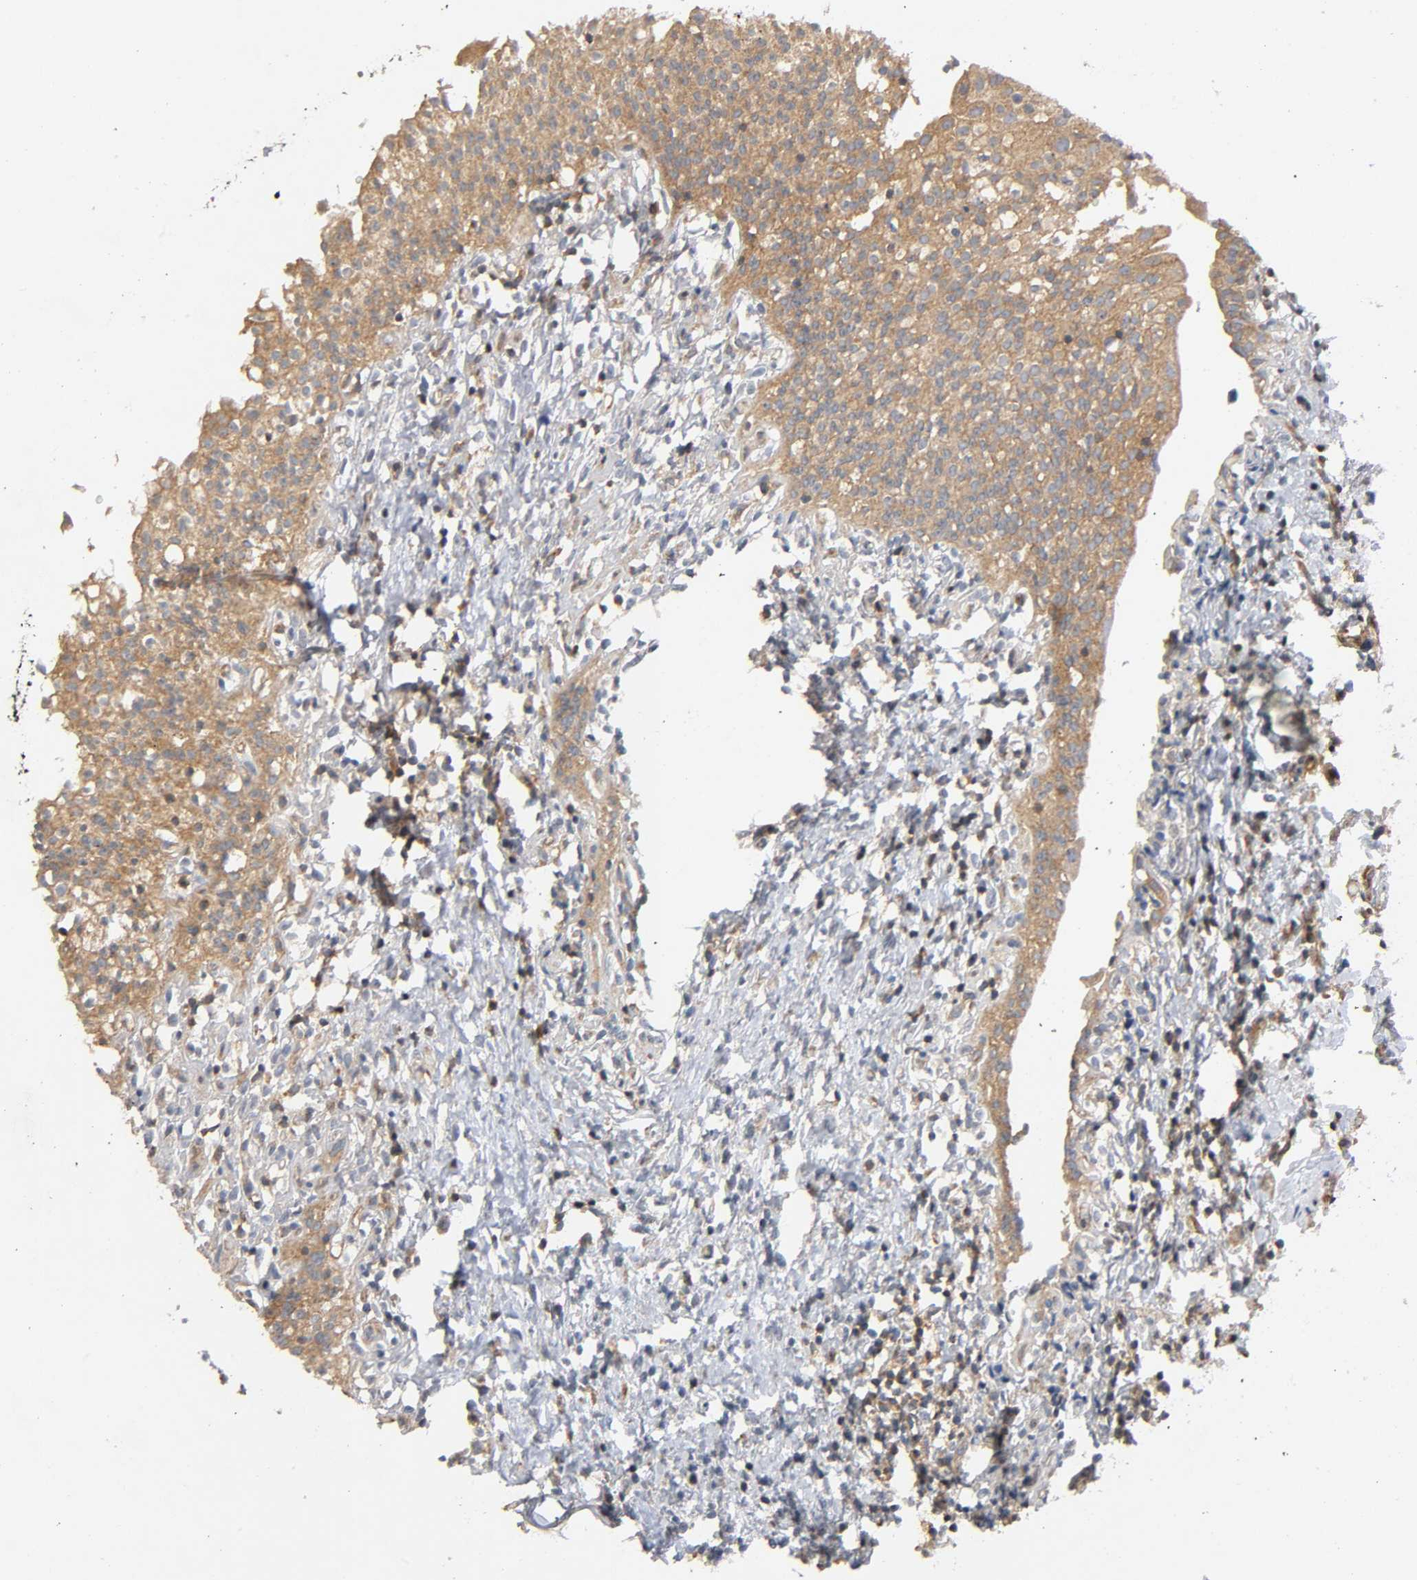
{"staining": {"intensity": "moderate", "quantity": ">75%", "location": "cytoplasmic/membranous"}, "tissue": "urinary bladder", "cell_type": "Urothelial cells", "image_type": "normal", "snomed": [{"axis": "morphology", "description": "Normal tissue, NOS"}, {"axis": "topography", "description": "Urinary bladder"}], "caption": "There is medium levels of moderate cytoplasmic/membranous positivity in urothelial cells of unremarkable urinary bladder, as demonstrated by immunohistochemical staining (brown color).", "gene": "IKBKB", "patient": {"sex": "female", "age": 80}}